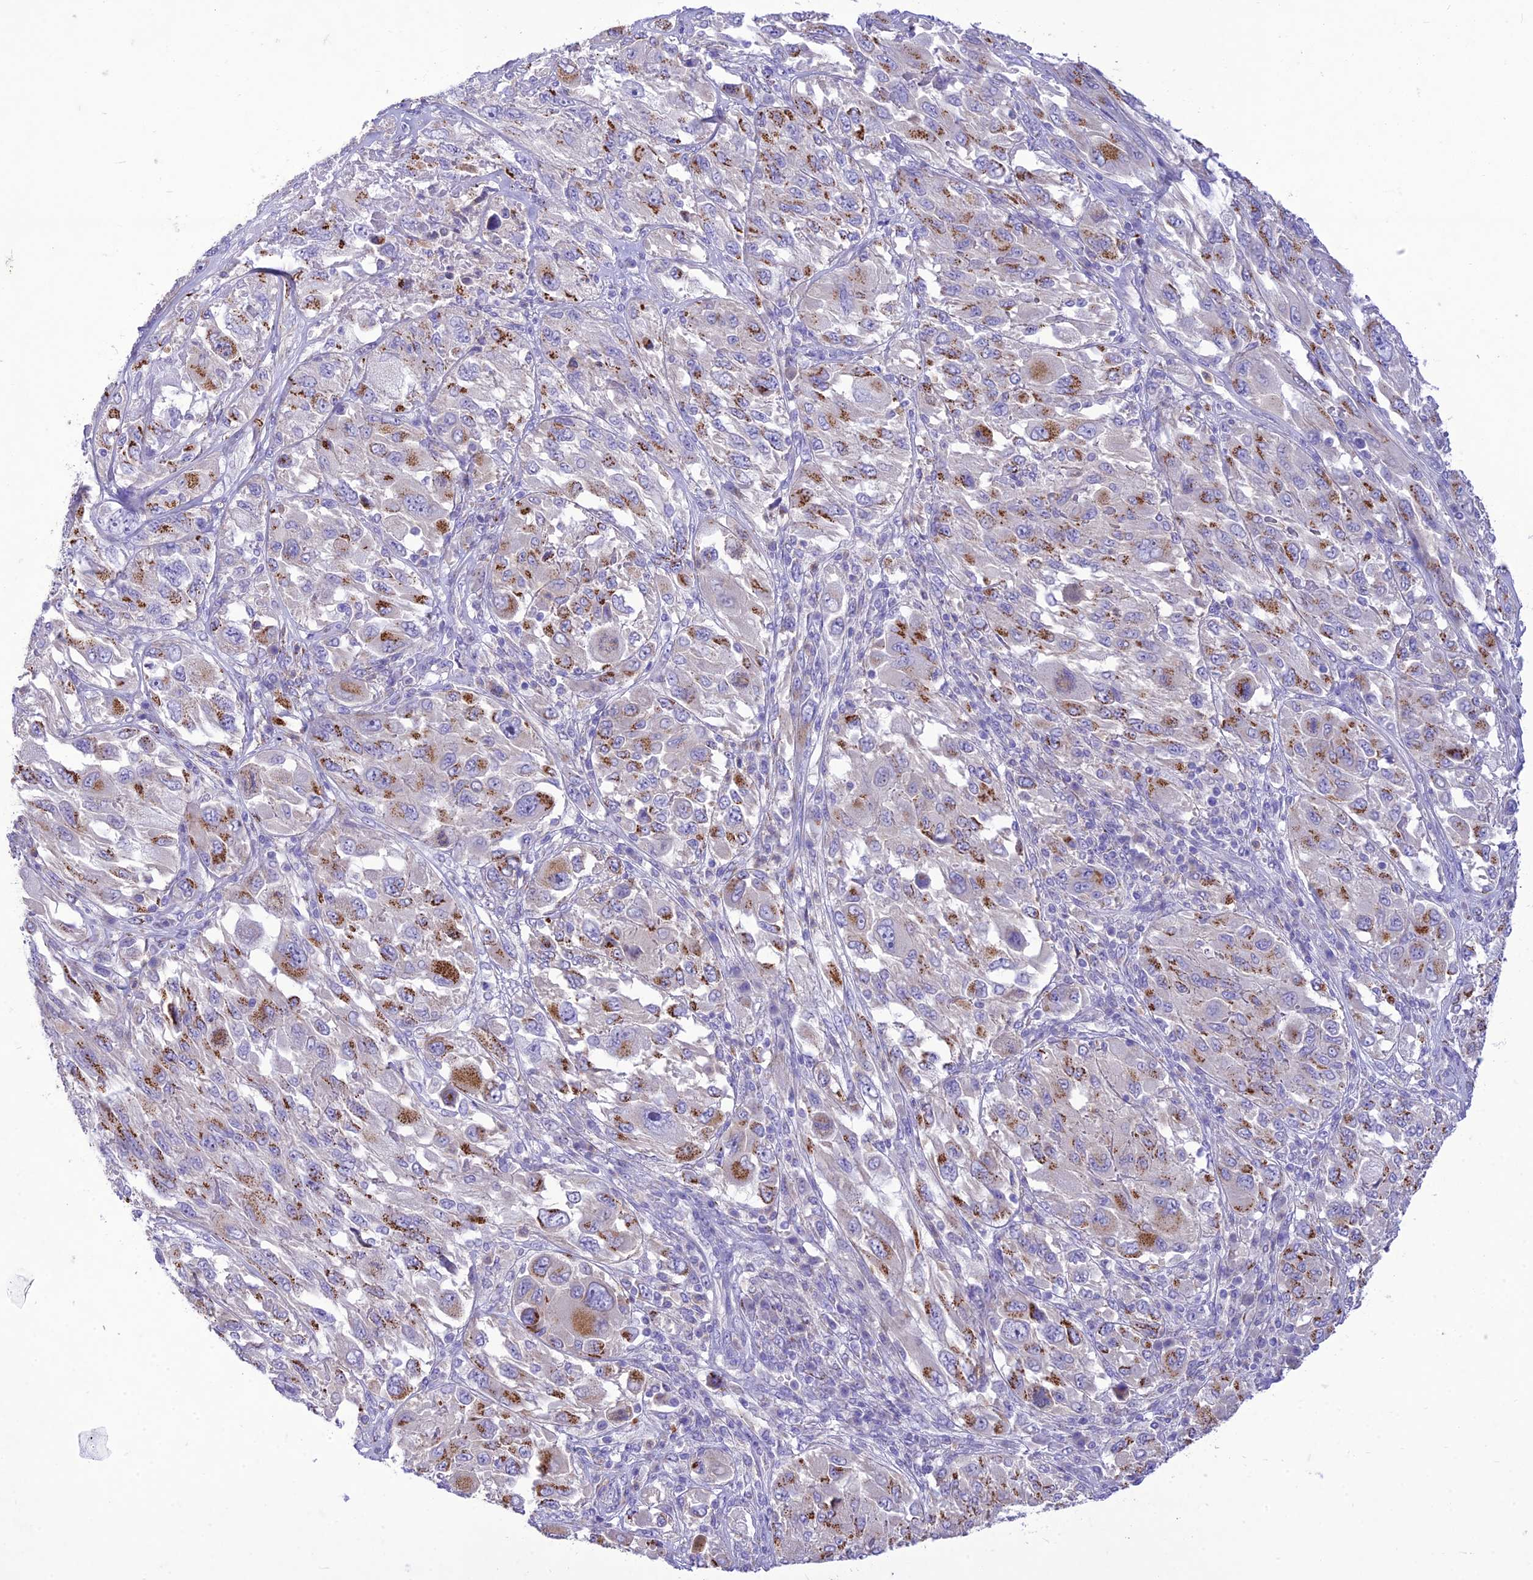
{"staining": {"intensity": "moderate", "quantity": ">75%", "location": "cytoplasmic/membranous"}, "tissue": "melanoma", "cell_type": "Tumor cells", "image_type": "cancer", "snomed": [{"axis": "morphology", "description": "Malignant melanoma, NOS"}, {"axis": "topography", "description": "Skin"}], "caption": "Immunohistochemistry (DAB) staining of human melanoma shows moderate cytoplasmic/membranous protein expression in approximately >75% of tumor cells. Using DAB (3,3'-diaminobenzidine) (brown) and hematoxylin (blue) stains, captured at high magnification using brightfield microscopy.", "gene": "SLC13A5", "patient": {"sex": "female", "age": 91}}